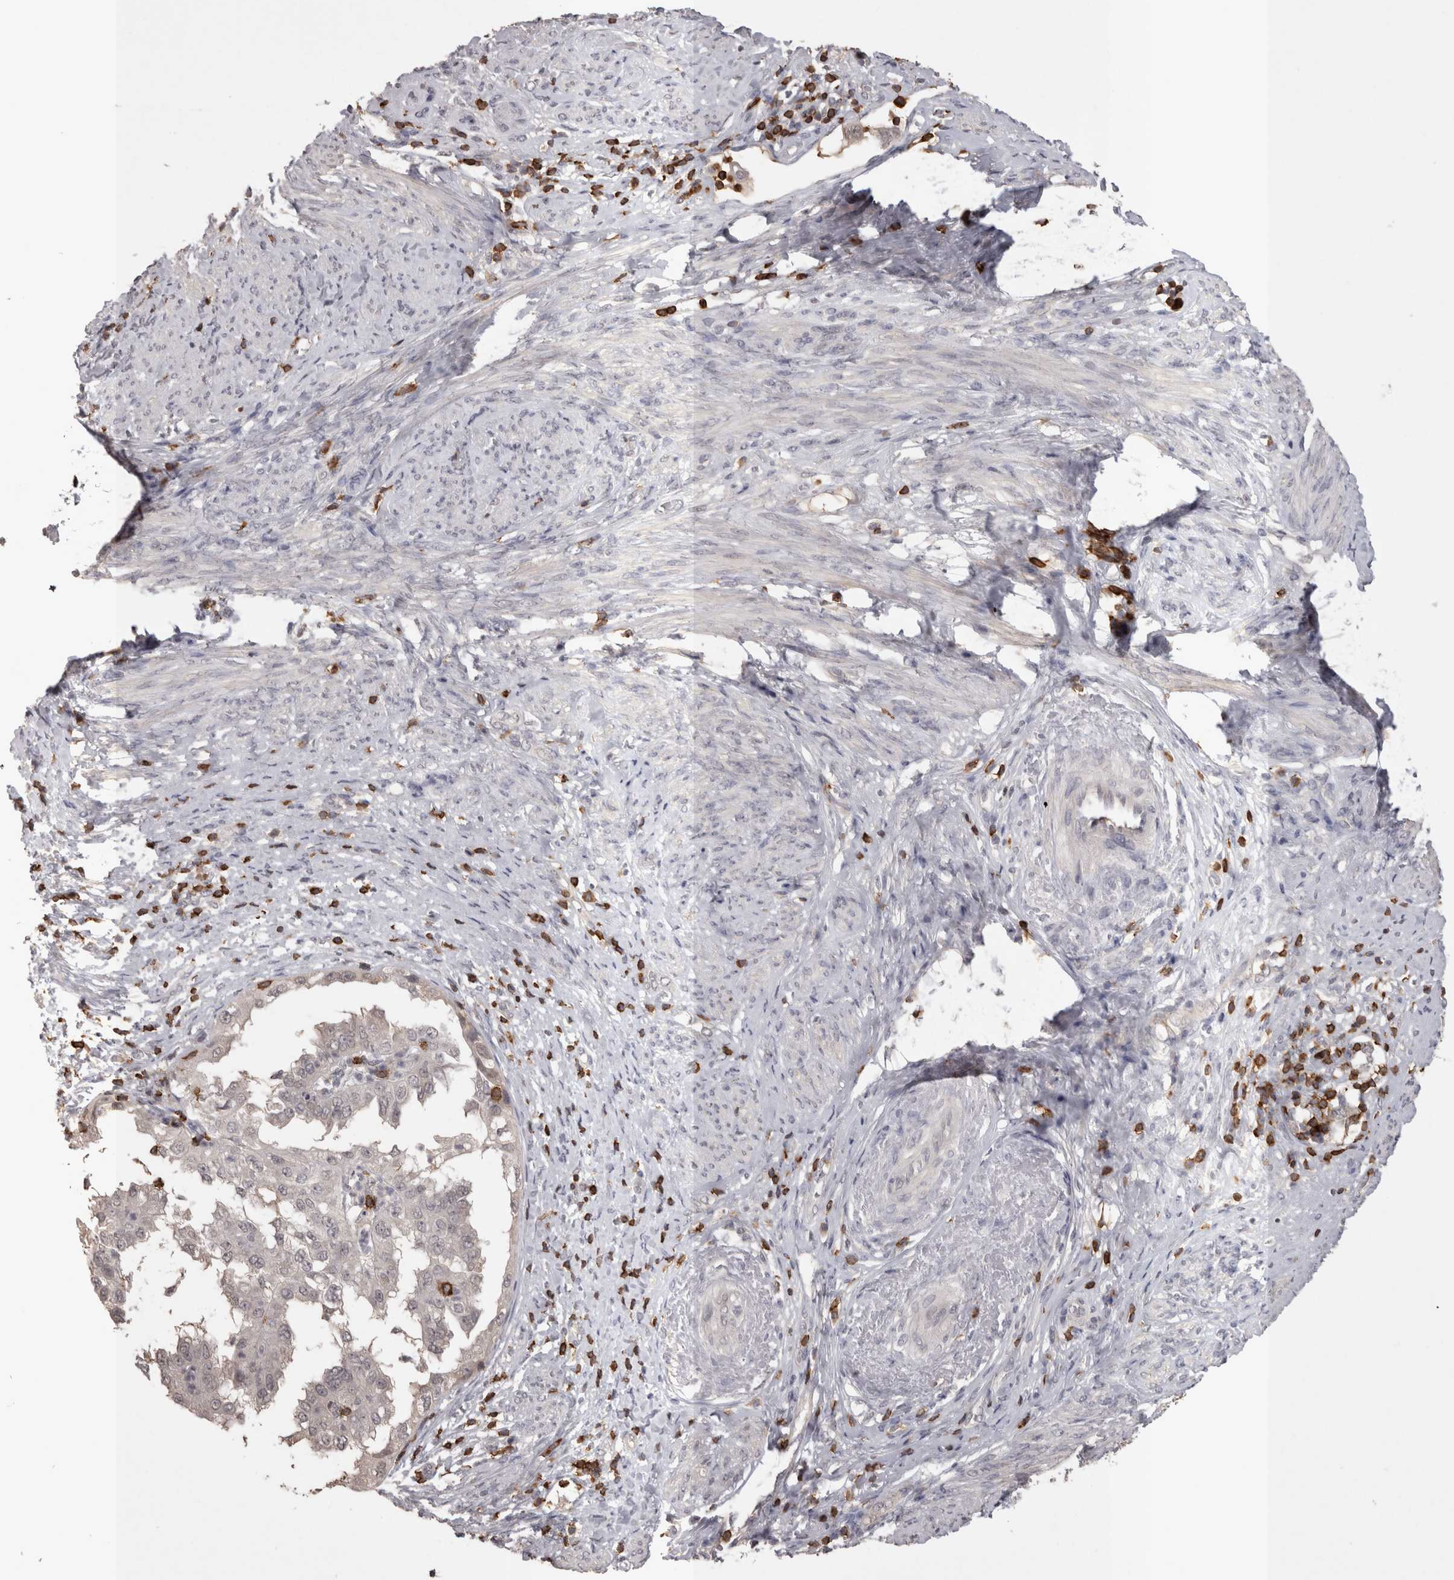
{"staining": {"intensity": "negative", "quantity": "none", "location": "none"}, "tissue": "endometrial cancer", "cell_type": "Tumor cells", "image_type": "cancer", "snomed": [{"axis": "morphology", "description": "Adenocarcinoma, NOS"}, {"axis": "topography", "description": "Endometrium"}], "caption": "A micrograph of endometrial cancer (adenocarcinoma) stained for a protein displays no brown staining in tumor cells.", "gene": "SKAP1", "patient": {"sex": "female", "age": 85}}